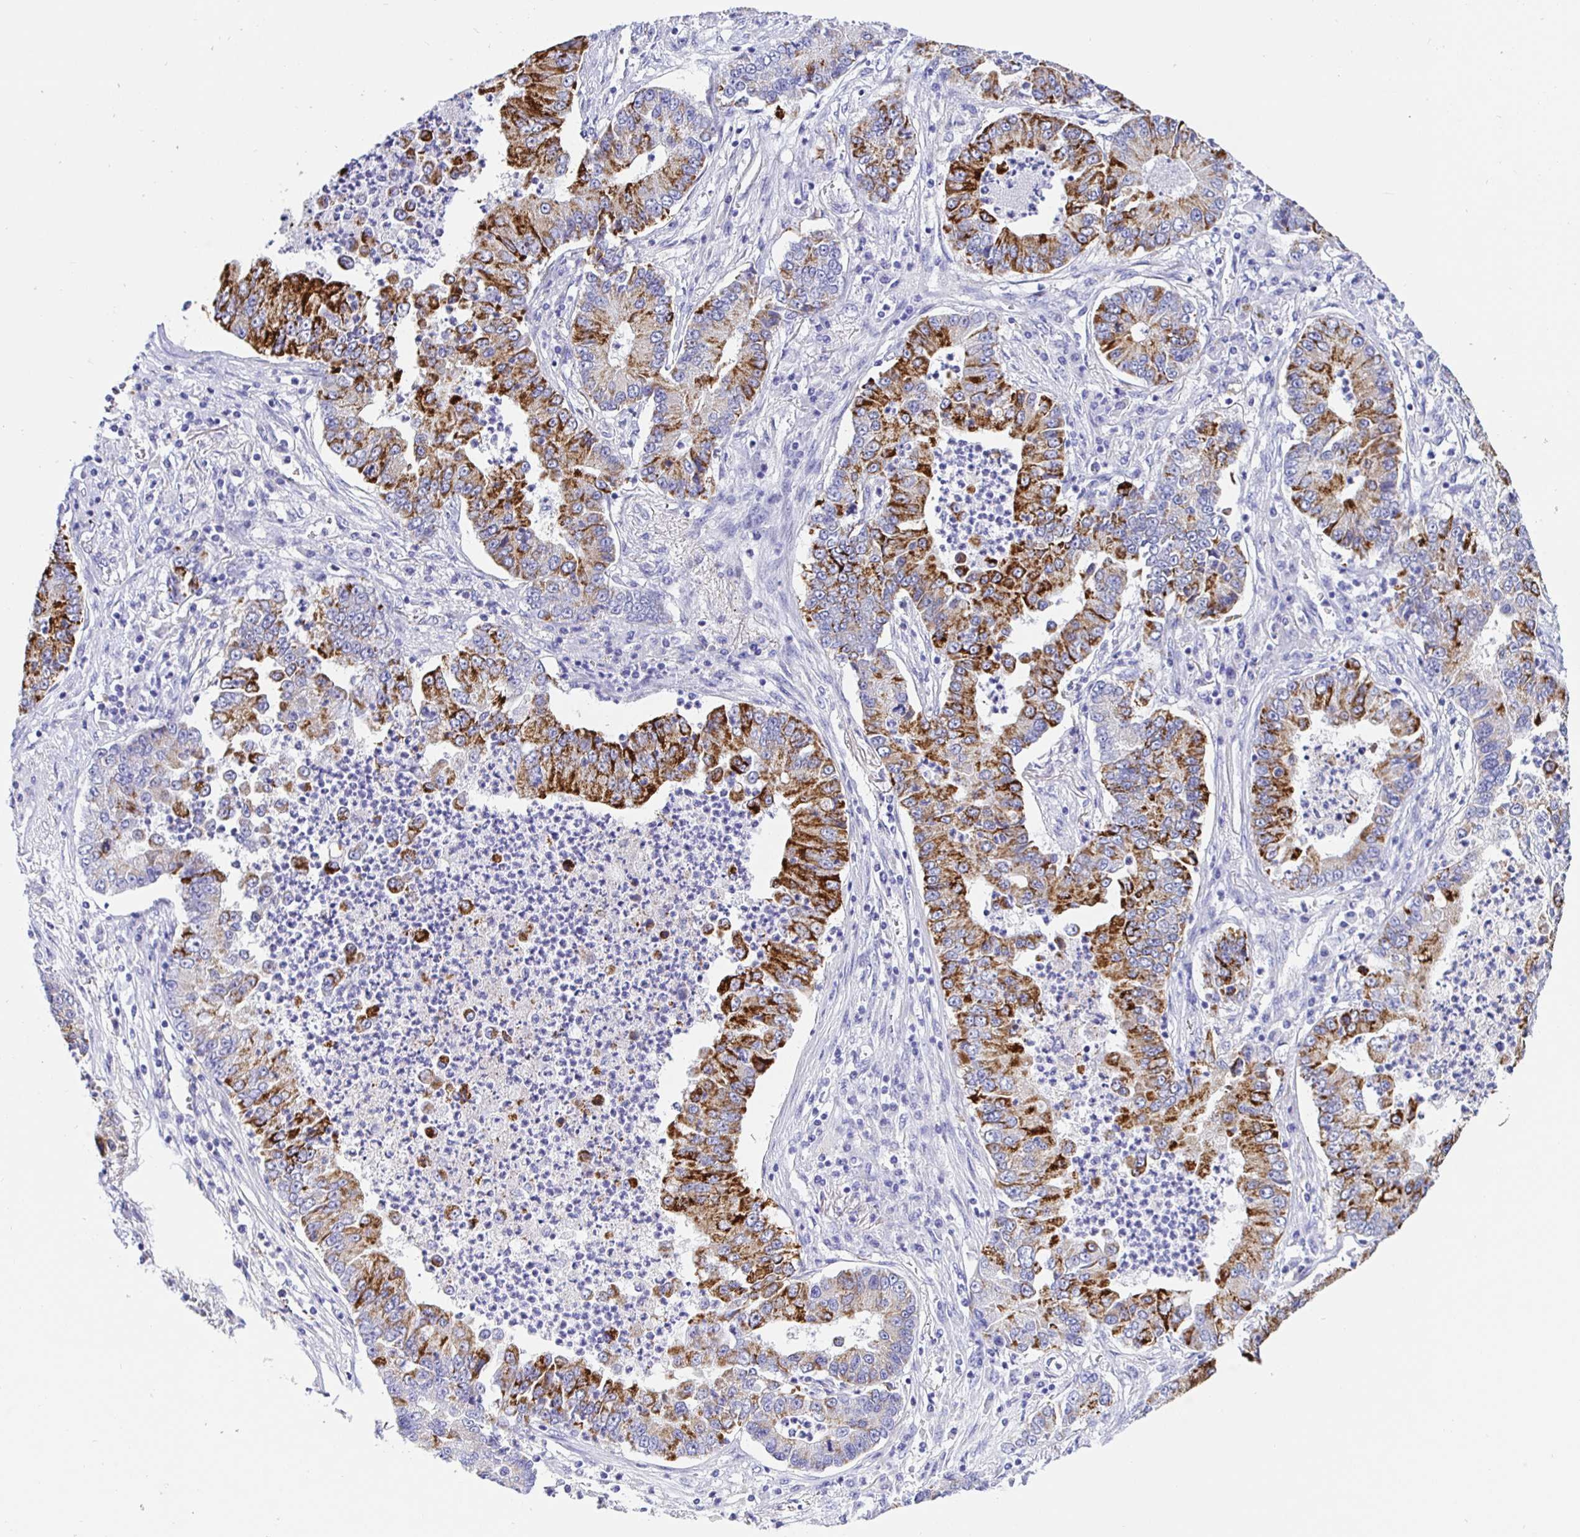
{"staining": {"intensity": "strong", "quantity": "25%-75%", "location": "cytoplasmic/membranous"}, "tissue": "lung cancer", "cell_type": "Tumor cells", "image_type": "cancer", "snomed": [{"axis": "morphology", "description": "Adenocarcinoma, NOS"}, {"axis": "topography", "description": "Lung"}], "caption": "This histopathology image reveals adenocarcinoma (lung) stained with immunohistochemistry (IHC) to label a protein in brown. The cytoplasmic/membranous of tumor cells show strong positivity for the protein. Nuclei are counter-stained blue.", "gene": "MAOA", "patient": {"sex": "female", "age": 57}}